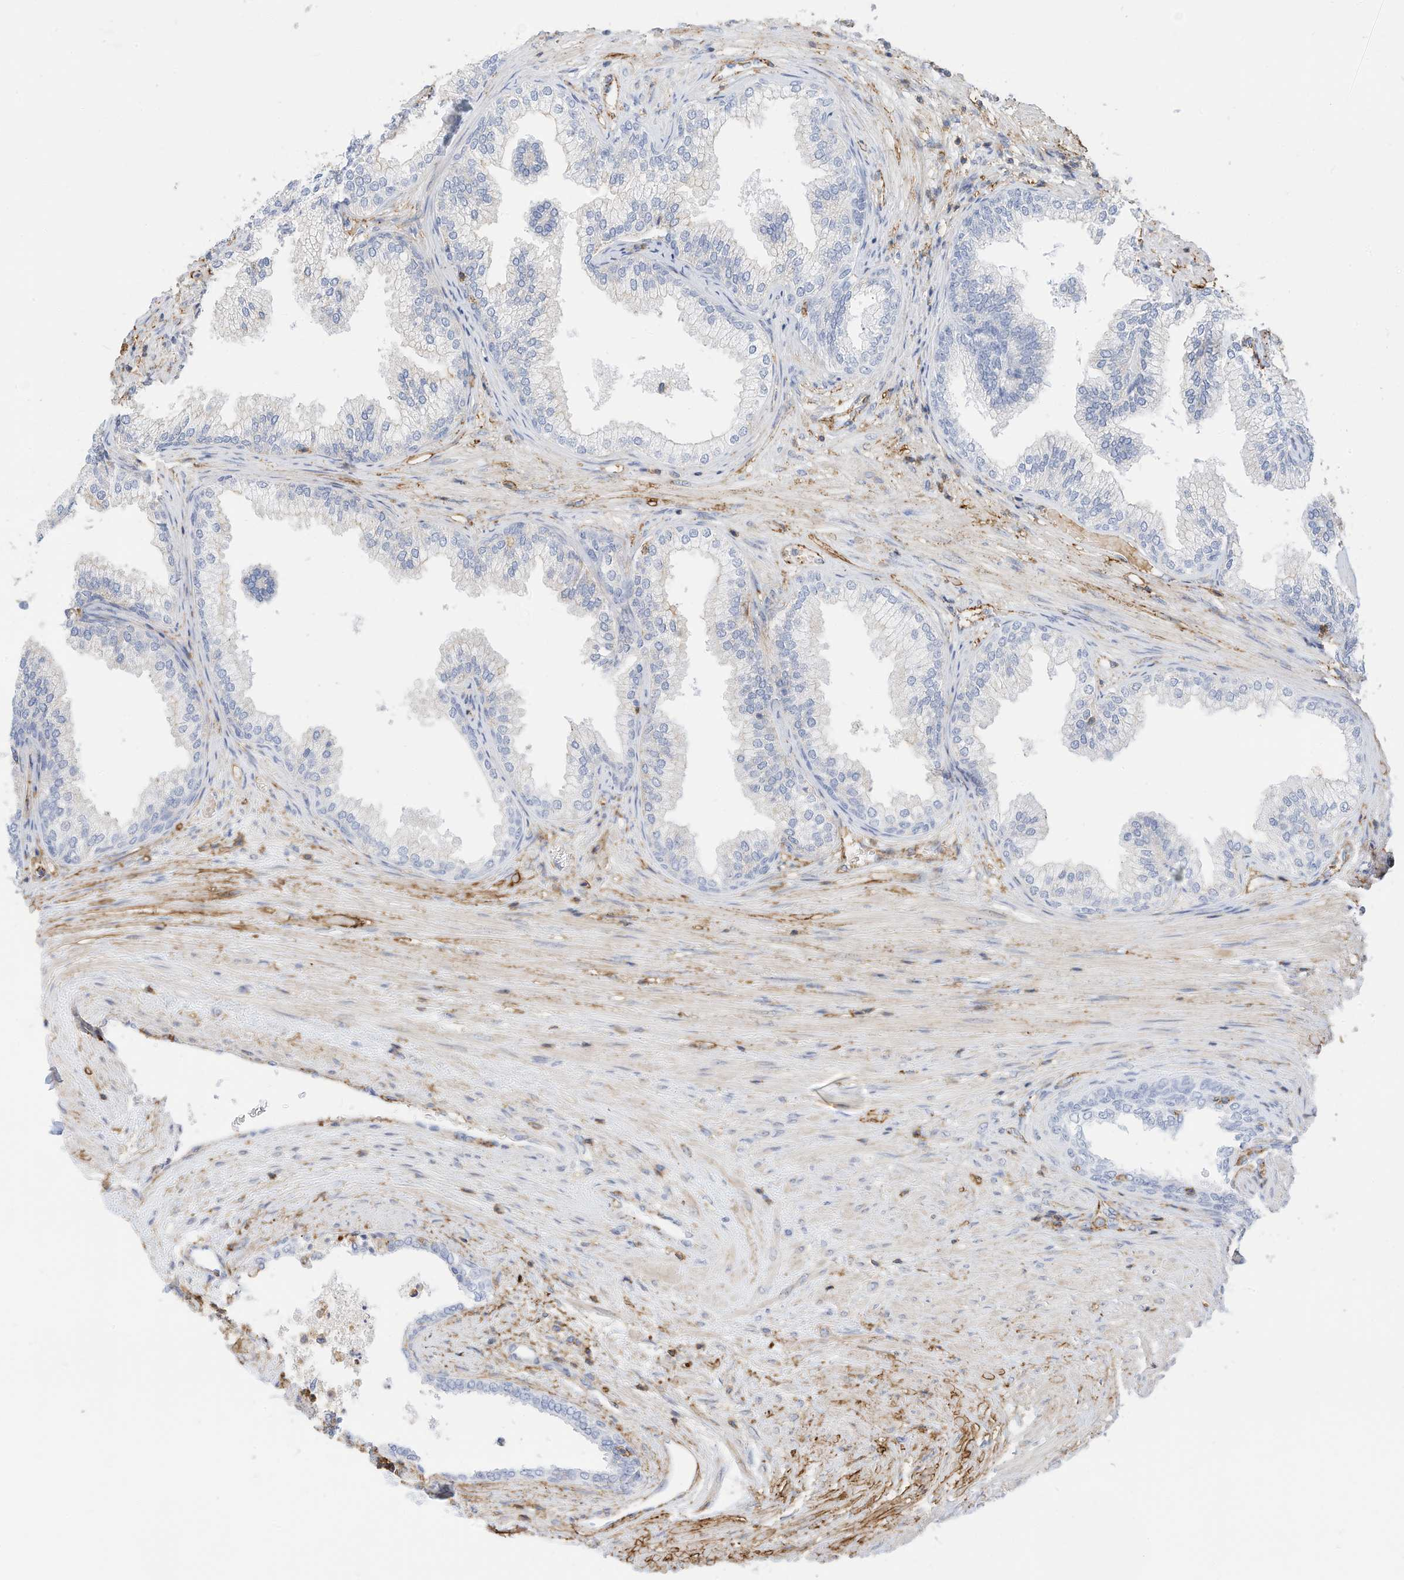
{"staining": {"intensity": "negative", "quantity": "none", "location": "none"}, "tissue": "prostate", "cell_type": "Glandular cells", "image_type": "normal", "snomed": [{"axis": "morphology", "description": "Normal tissue, NOS"}, {"axis": "topography", "description": "Prostate"}], "caption": "The photomicrograph reveals no staining of glandular cells in normal prostate. The staining is performed using DAB brown chromogen with nuclei counter-stained in using hematoxylin.", "gene": "TXNDC9", "patient": {"sex": "male", "age": 76}}